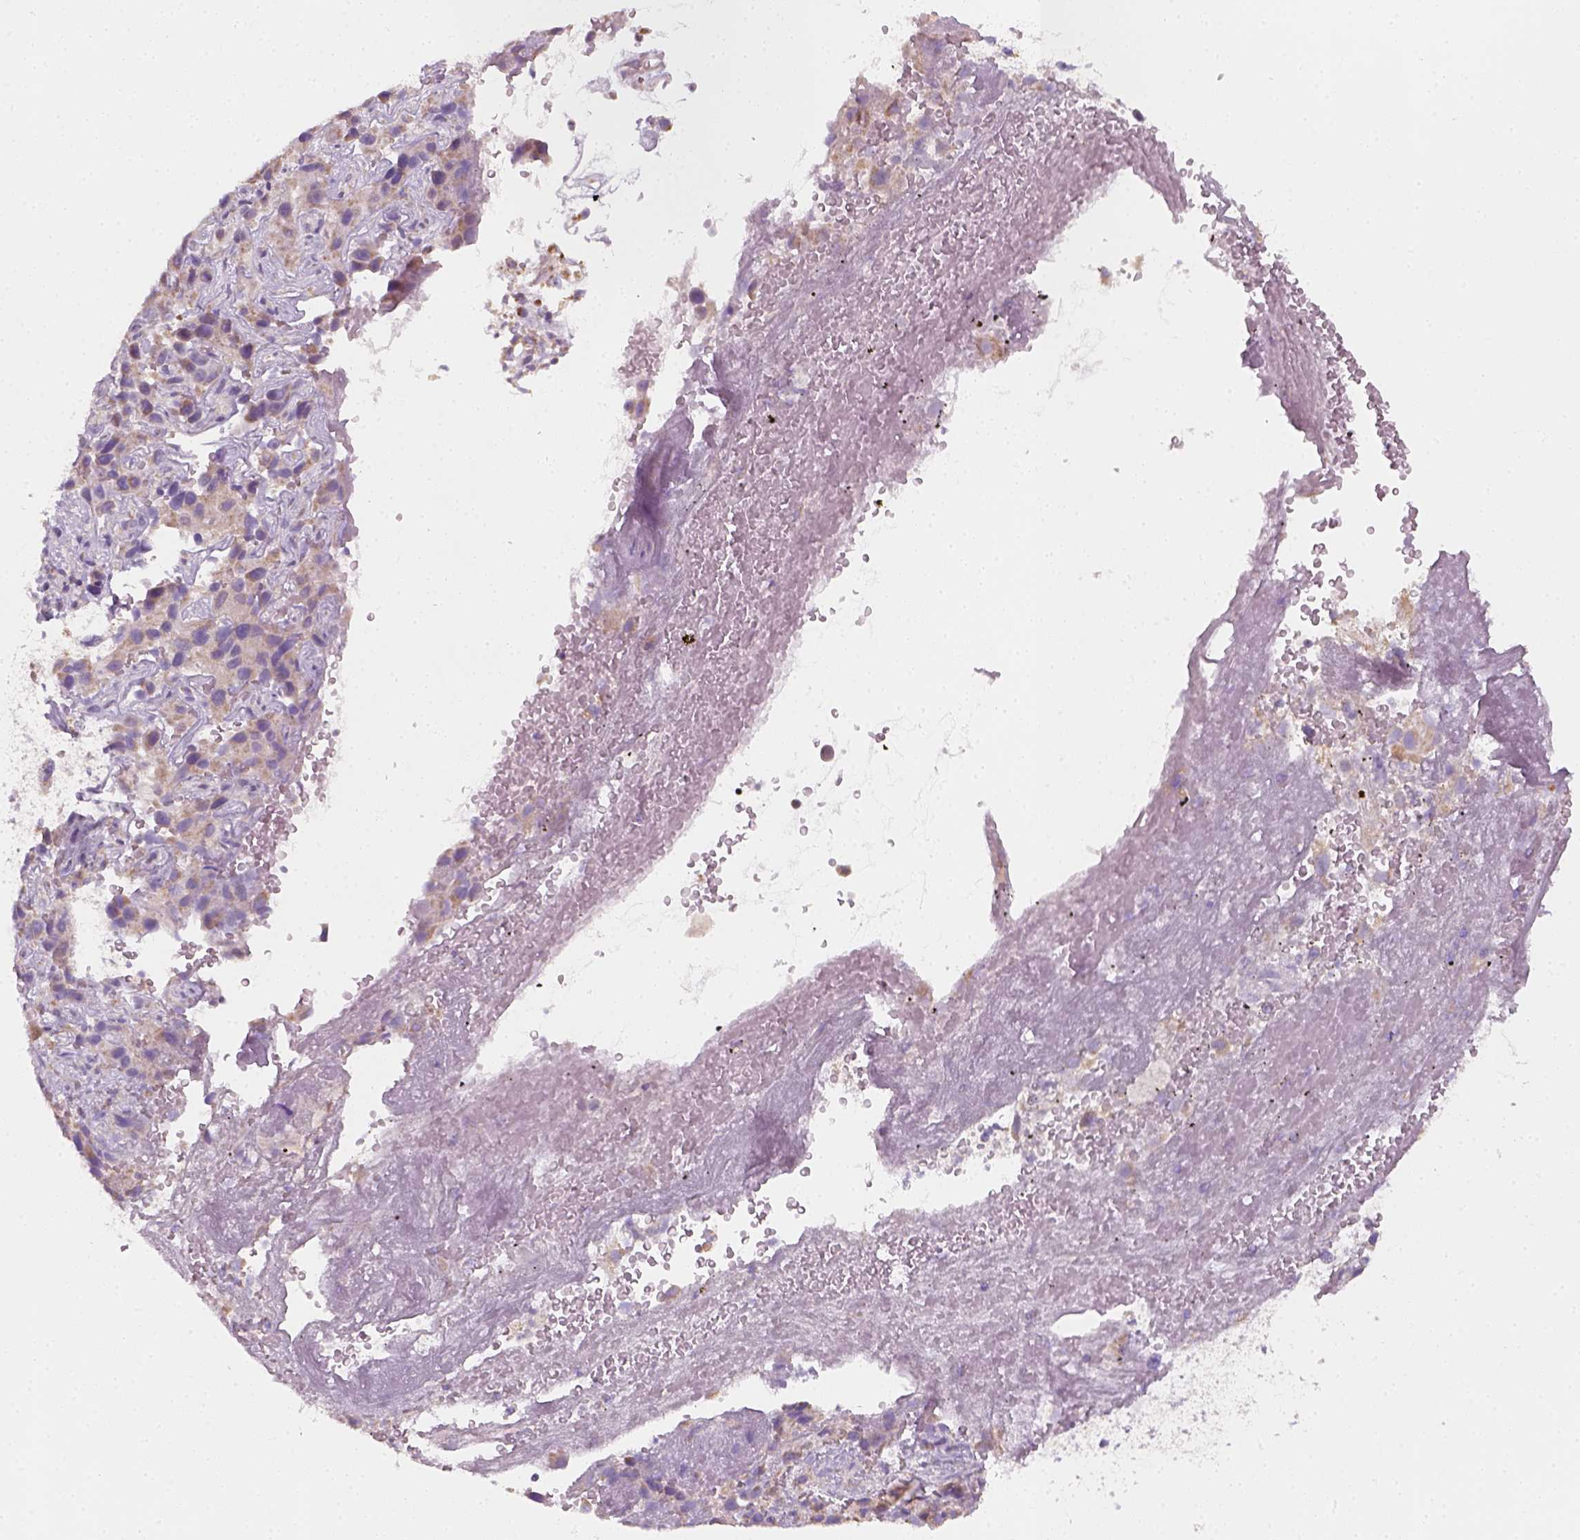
{"staining": {"intensity": "weak", "quantity": ">75%", "location": "cytoplasmic/membranous"}, "tissue": "liver cancer", "cell_type": "Tumor cells", "image_type": "cancer", "snomed": [{"axis": "morphology", "description": "Cholangiocarcinoma"}, {"axis": "topography", "description": "Liver"}], "caption": "A high-resolution photomicrograph shows IHC staining of liver cholangiocarcinoma, which shows weak cytoplasmic/membranous expression in about >75% of tumor cells.", "gene": "AWAT2", "patient": {"sex": "female", "age": 52}}